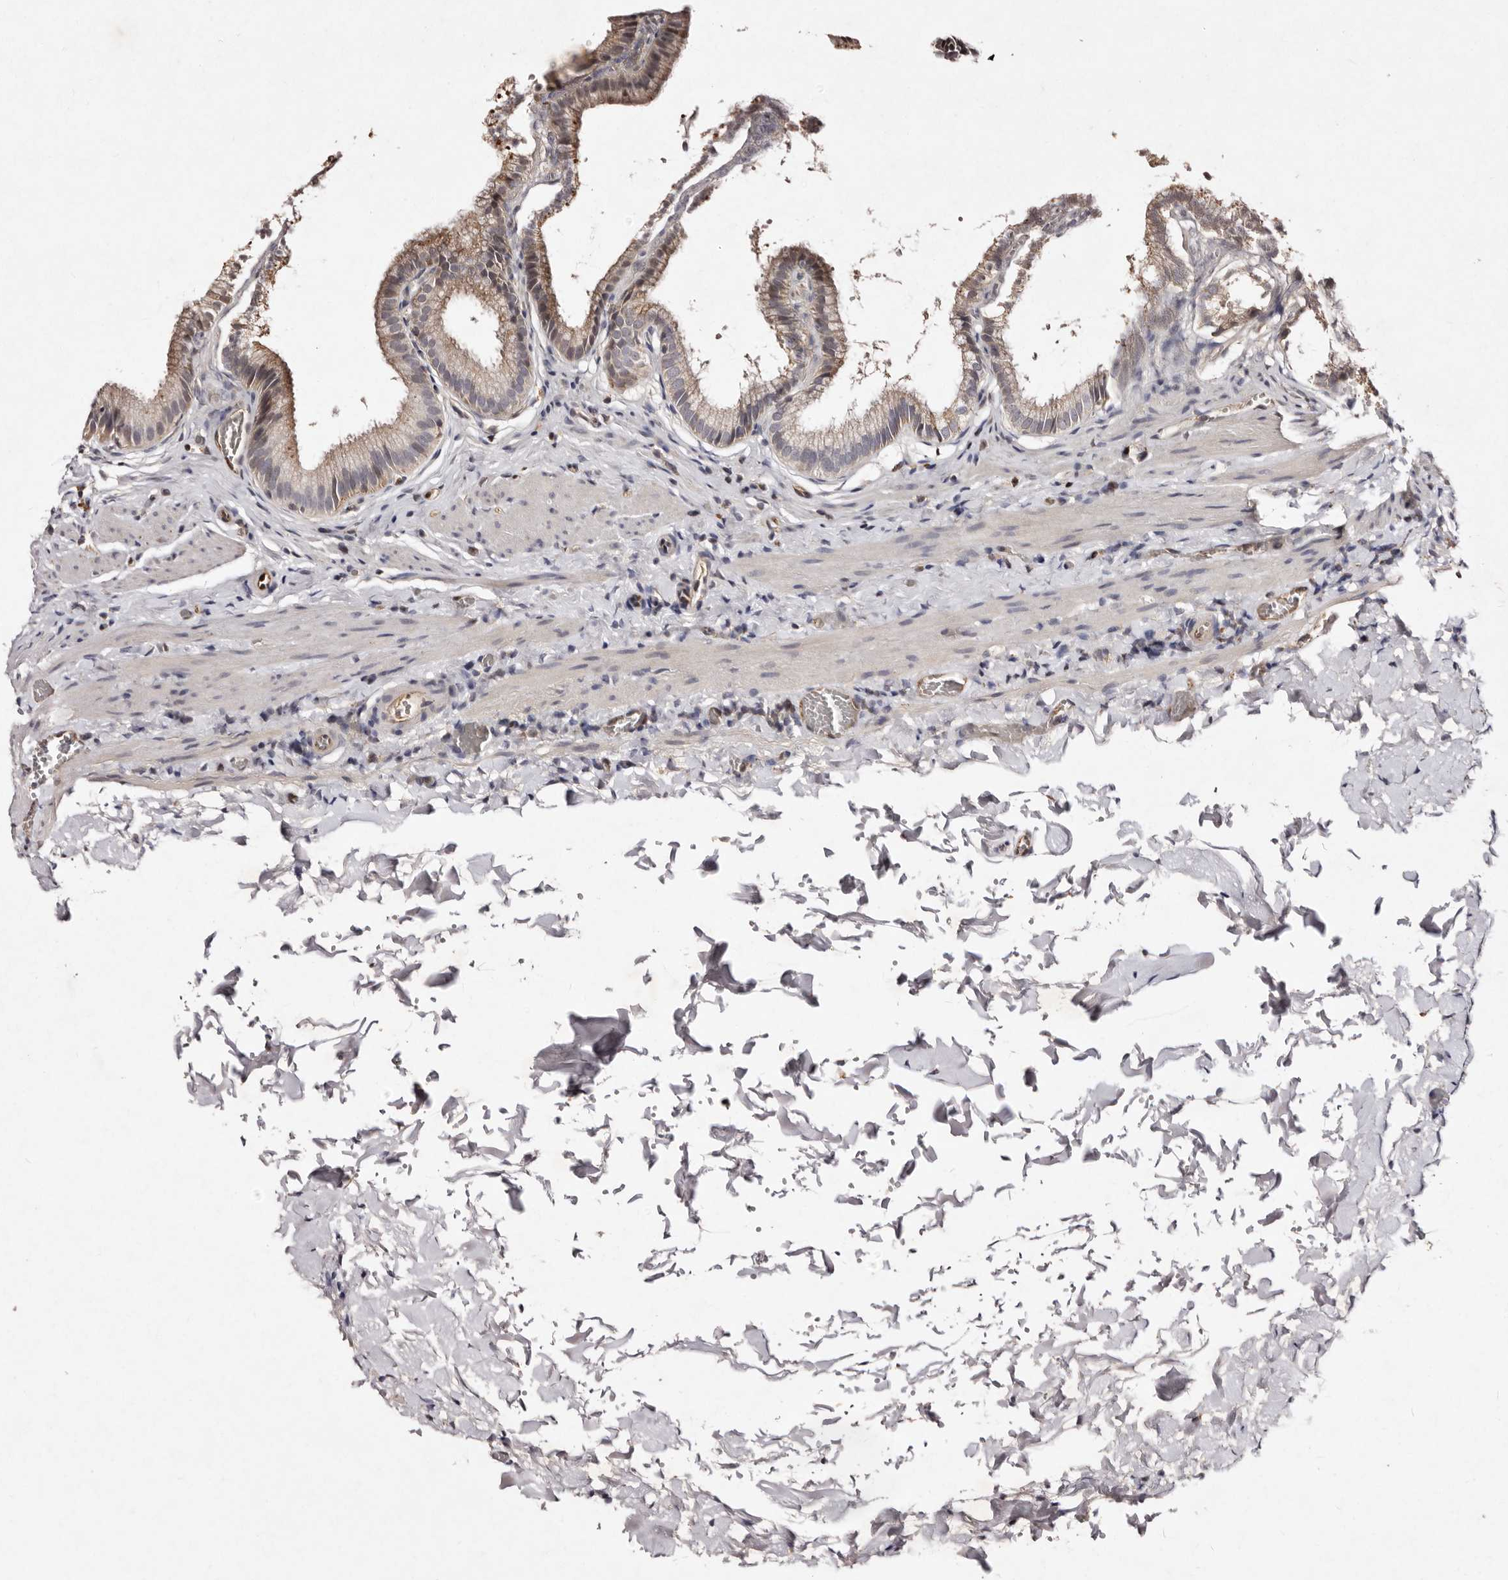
{"staining": {"intensity": "moderate", "quantity": "<25%", "location": "cytoplasmic/membranous"}, "tissue": "gallbladder", "cell_type": "Glandular cells", "image_type": "normal", "snomed": [{"axis": "morphology", "description": "Normal tissue, NOS"}, {"axis": "topography", "description": "Gallbladder"}], "caption": "Glandular cells show moderate cytoplasmic/membranous positivity in approximately <25% of cells in unremarkable gallbladder. The staining was performed using DAB (3,3'-diaminobenzidine), with brown indicating positive protein expression. Nuclei are stained blue with hematoxylin.", "gene": "GIMAP4", "patient": {"sex": "male", "age": 38}}